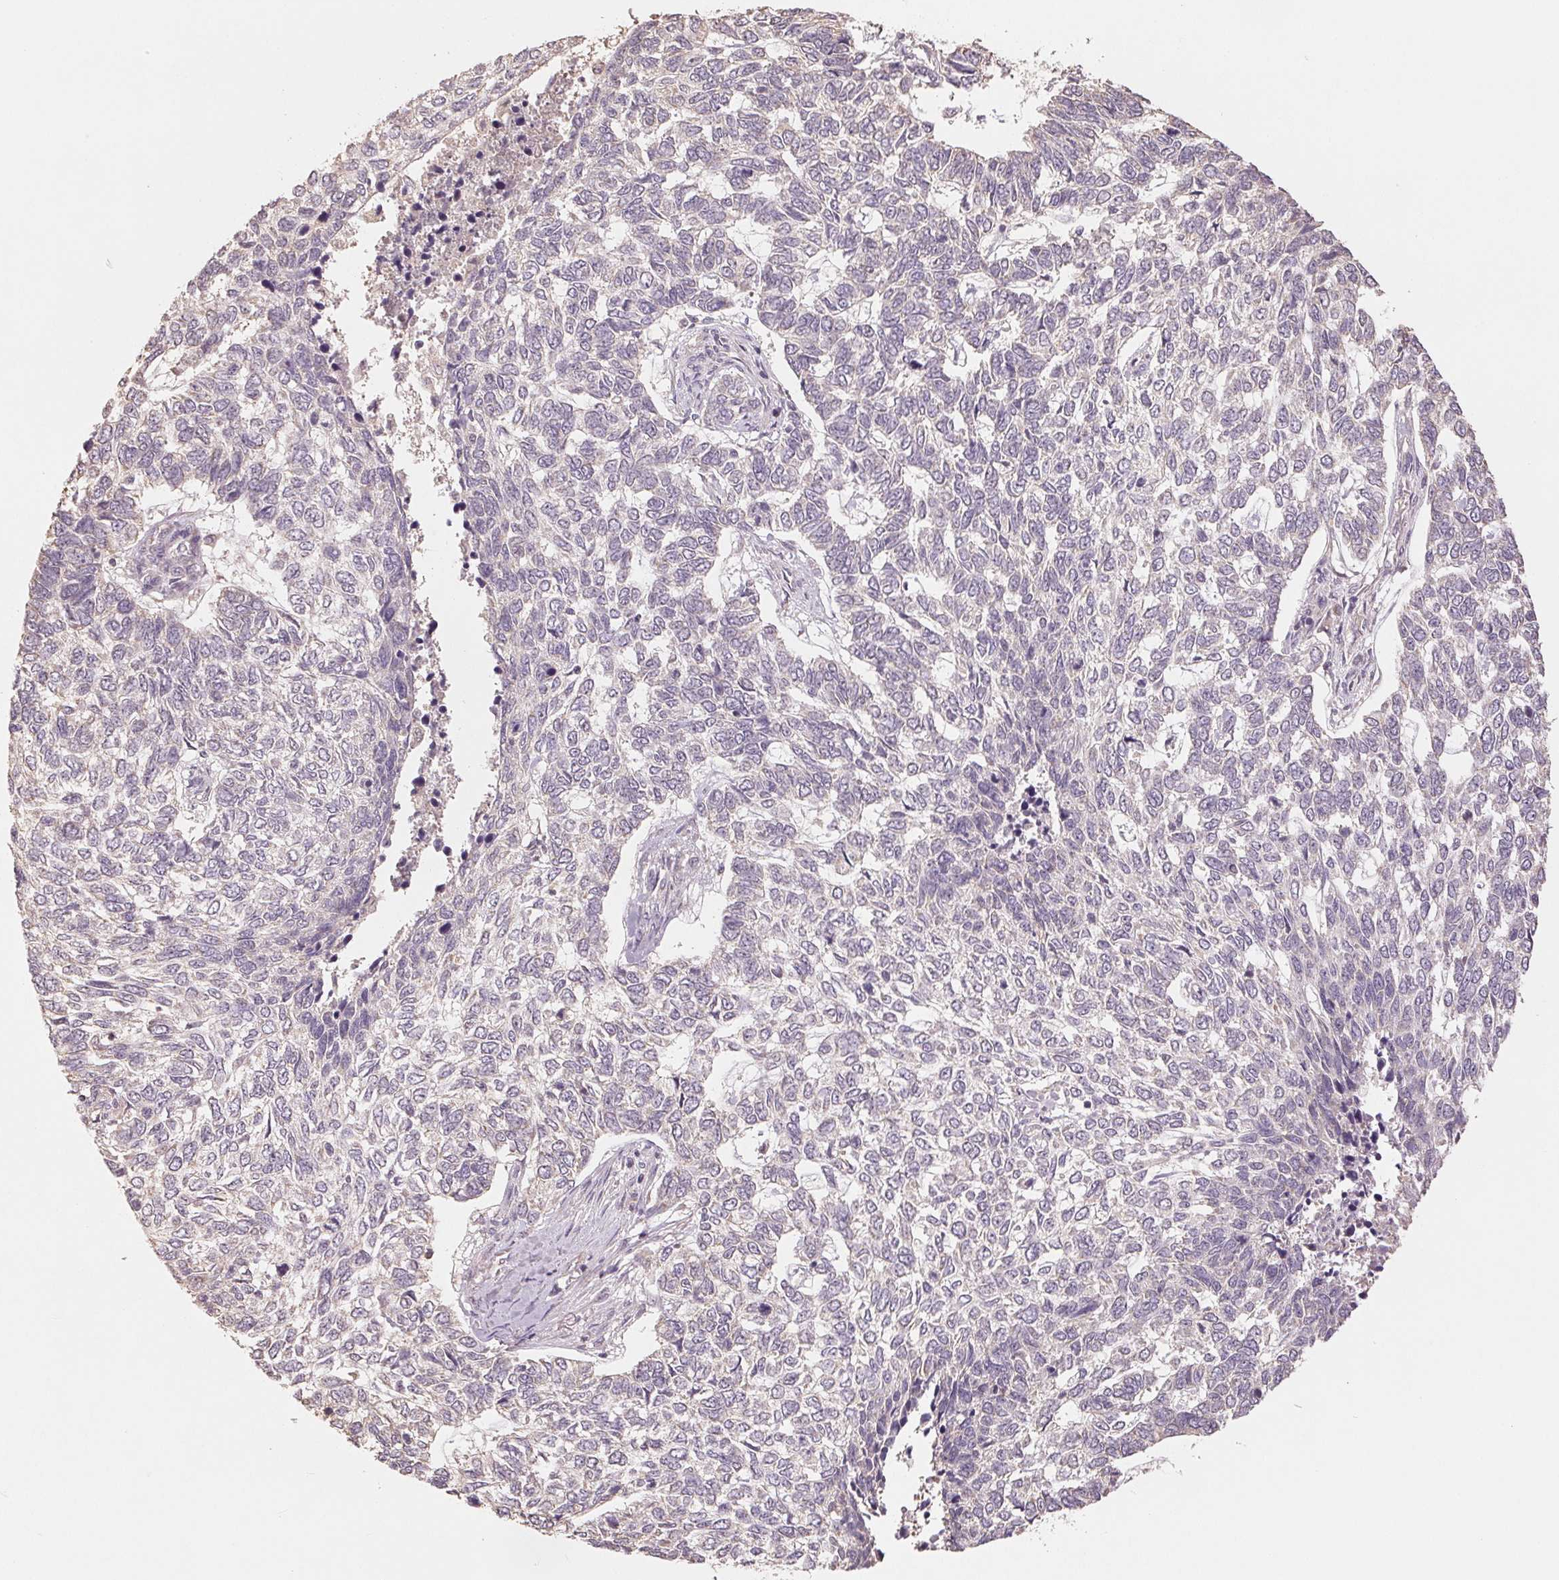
{"staining": {"intensity": "negative", "quantity": "none", "location": "none"}, "tissue": "skin cancer", "cell_type": "Tumor cells", "image_type": "cancer", "snomed": [{"axis": "morphology", "description": "Basal cell carcinoma"}, {"axis": "topography", "description": "Skin"}], "caption": "There is no significant expression in tumor cells of basal cell carcinoma (skin).", "gene": "COX14", "patient": {"sex": "female", "age": 65}}